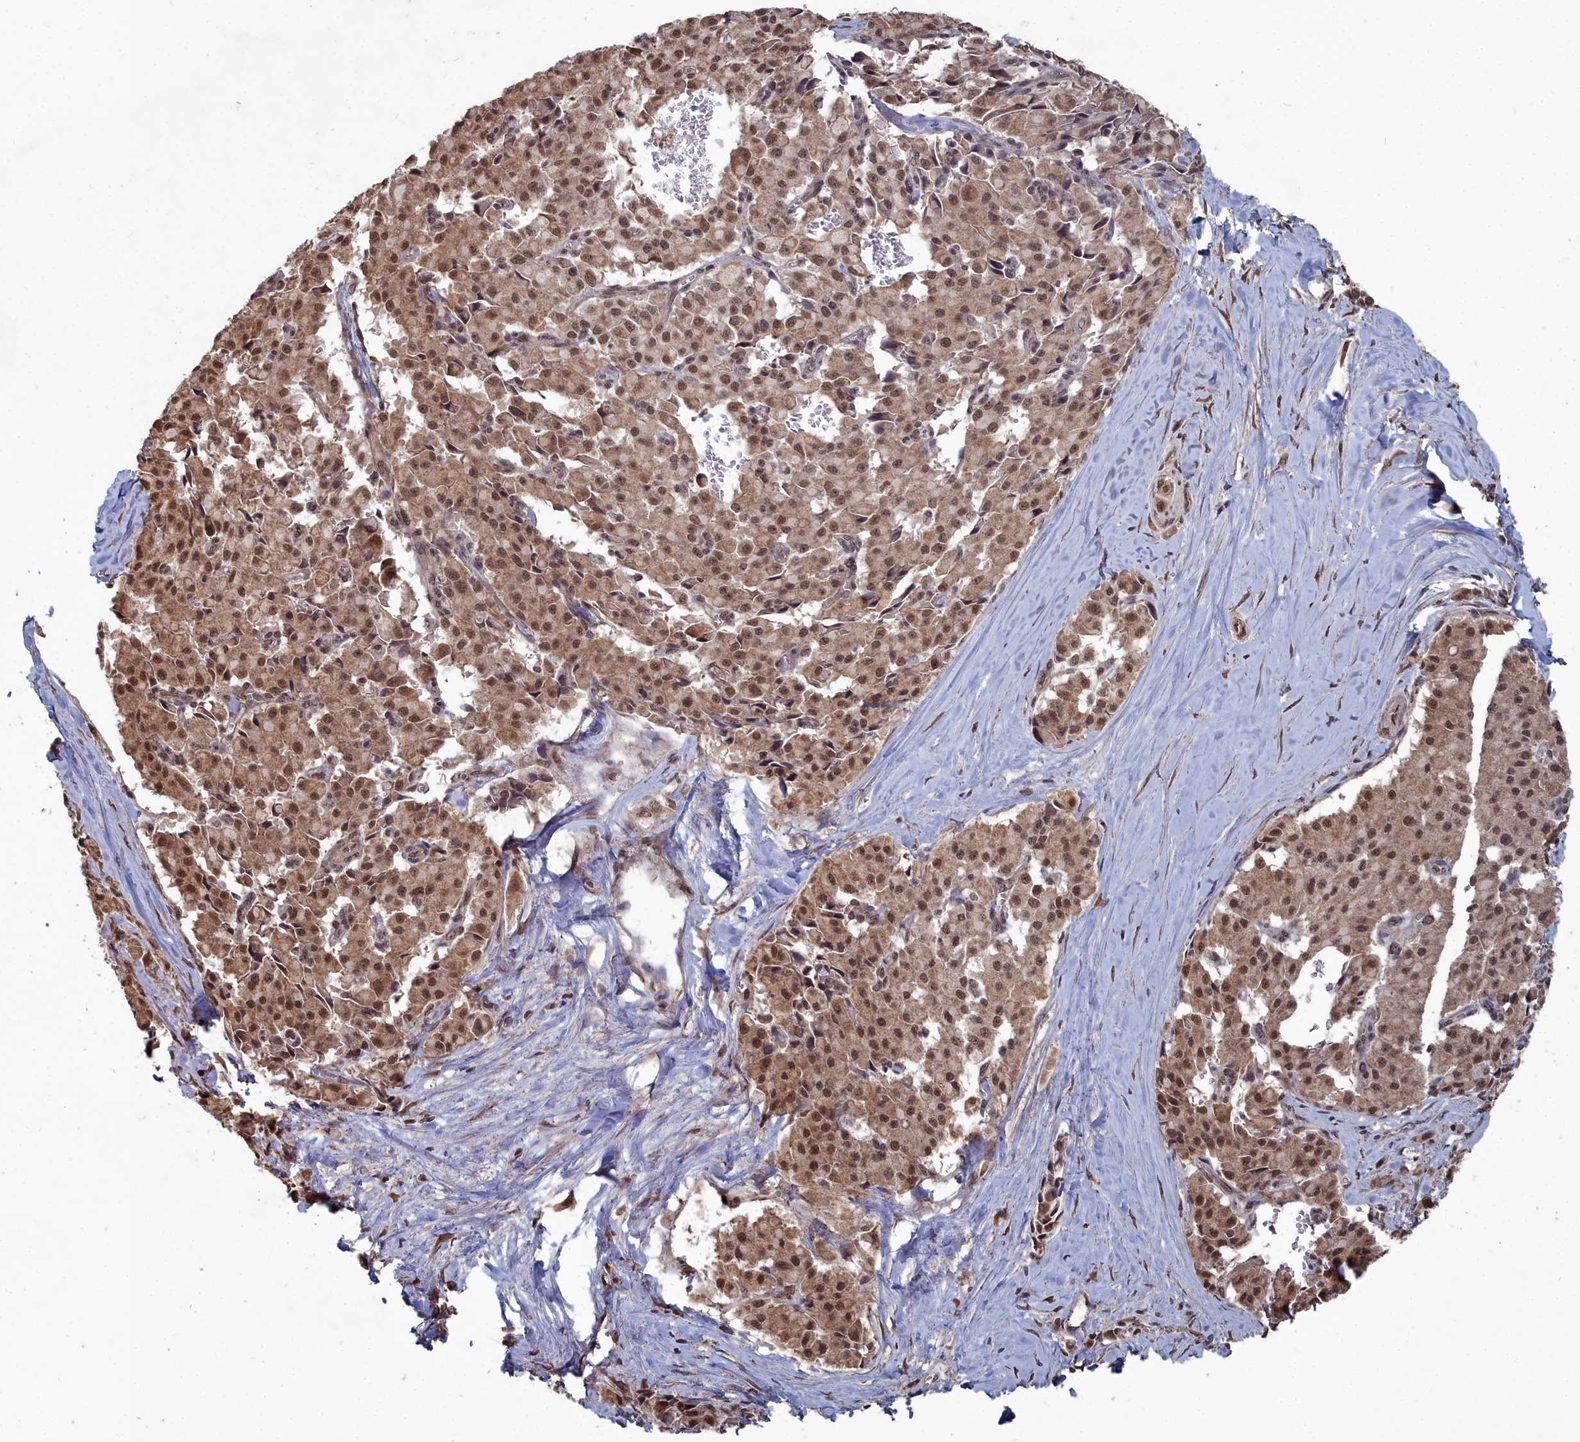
{"staining": {"intensity": "moderate", "quantity": ">75%", "location": "cytoplasmic/membranous,nuclear"}, "tissue": "pancreatic cancer", "cell_type": "Tumor cells", "image_type": "cancer", "snomed": [{"axis": "morphology", "description": "Adenocarcinoma, NOS"}, {"axis": "topography", "description": "Pancreas"}], "caption": "Pancreatic adenocarcinoma stained with immunohistochemistry shows moderate cytoplasmic/membranous and nuclear expression in about >75% of tumor cells.", "gene": "CCNP", "patient": {"sex": "male", "age": 65}}